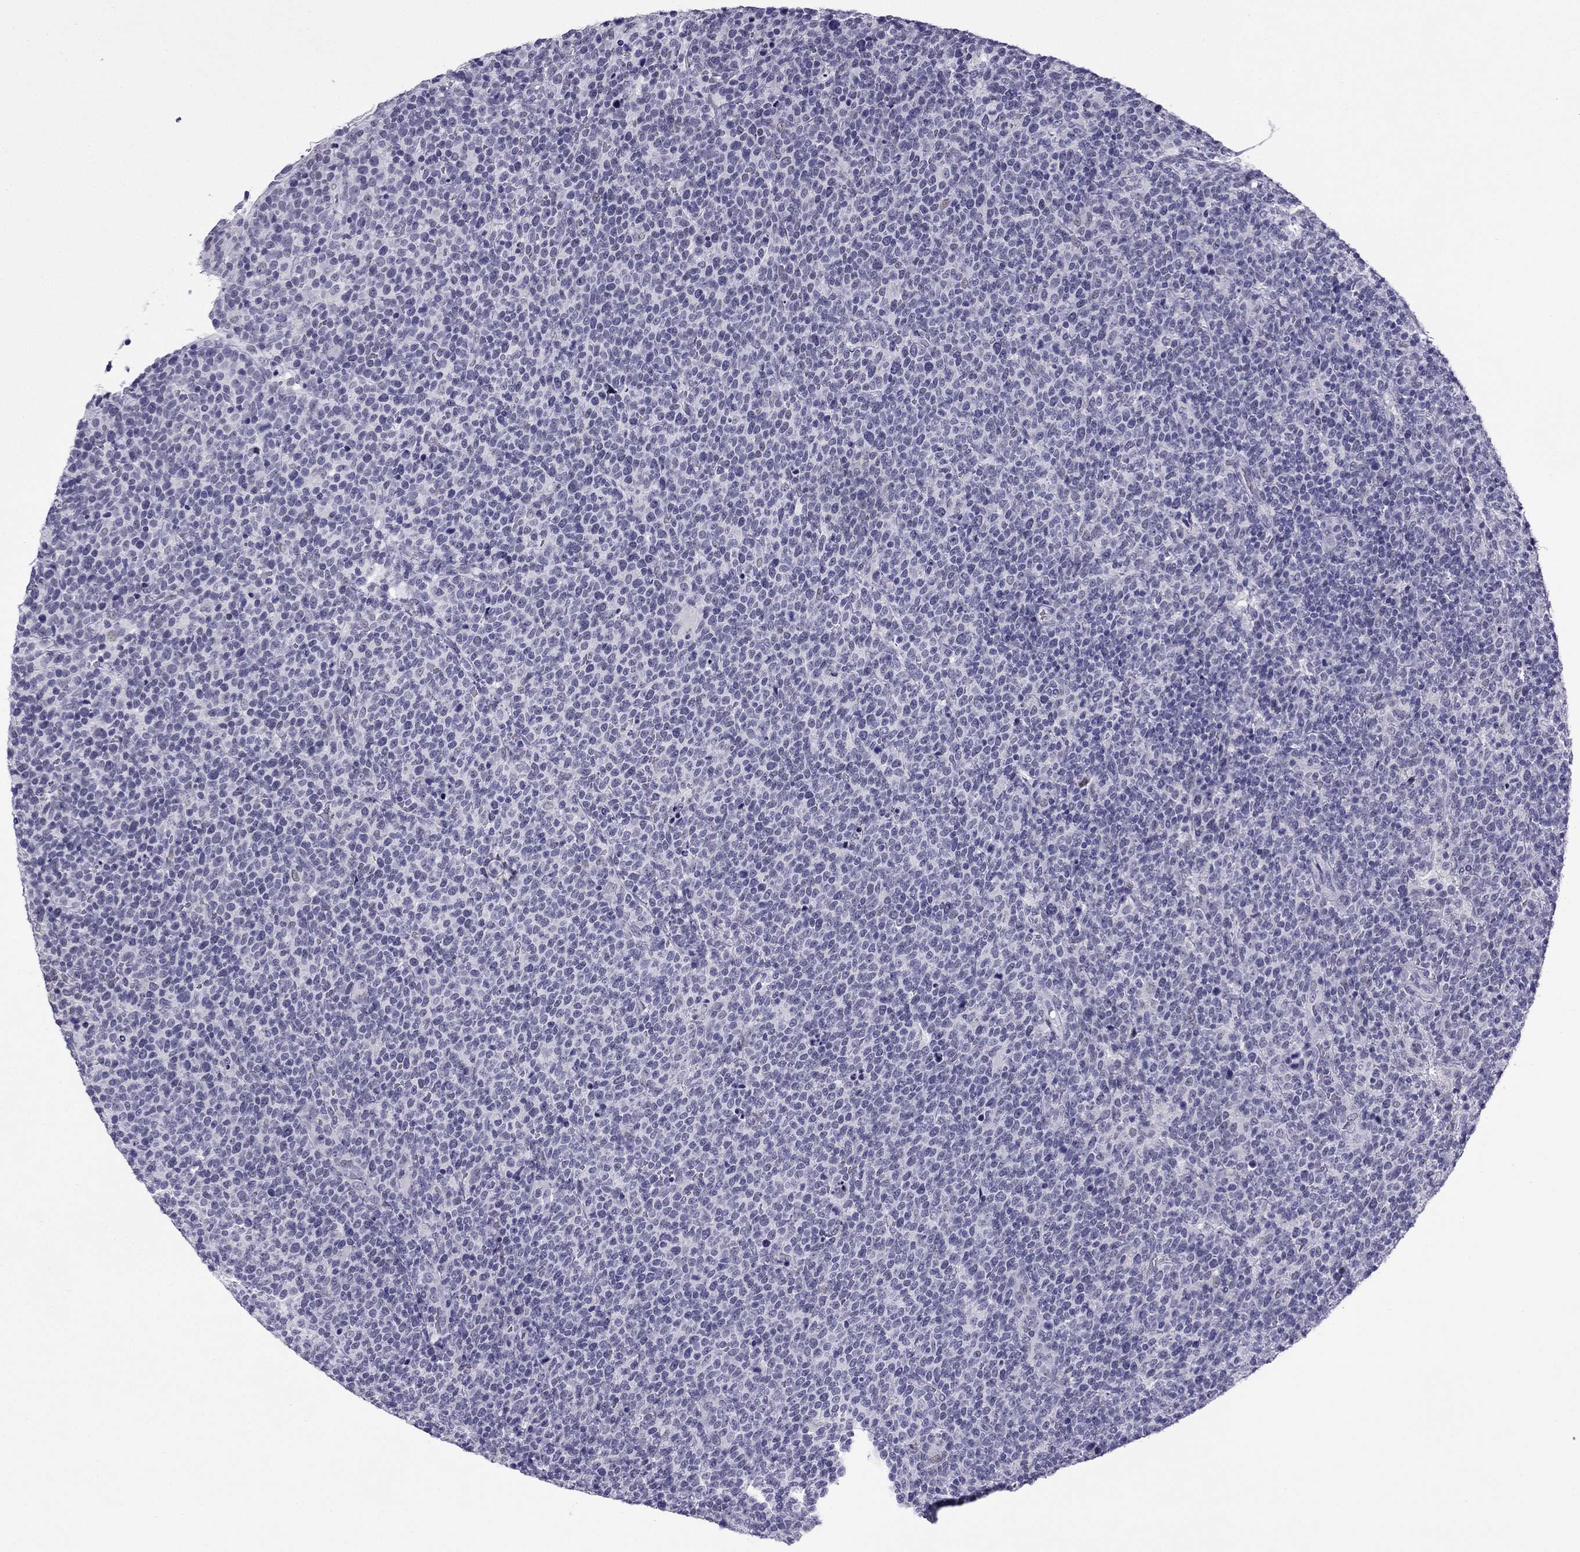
{"staining": {"intensity": "negative", "quantity": "none", "location": "none"}, "tissue": "lymphoma", "cell_type": "Tumor cells", "image_type": "cancer", "snomed": [{"axis": "morphology", "description": "Malignant lymphoma, non-Hodgkin's type, High grade"}, {"axis": "topography", "description": "Lymph node"}], "caption": "IHC photomicrograph of neoplastic tissue: human lymphoma stained with DAB (3,3'-diaminobenzidine) reveals no significant protein positivity in tumor cells.", "gene": "MYLK3", "patient": {"sex": "male", "age": 61}}